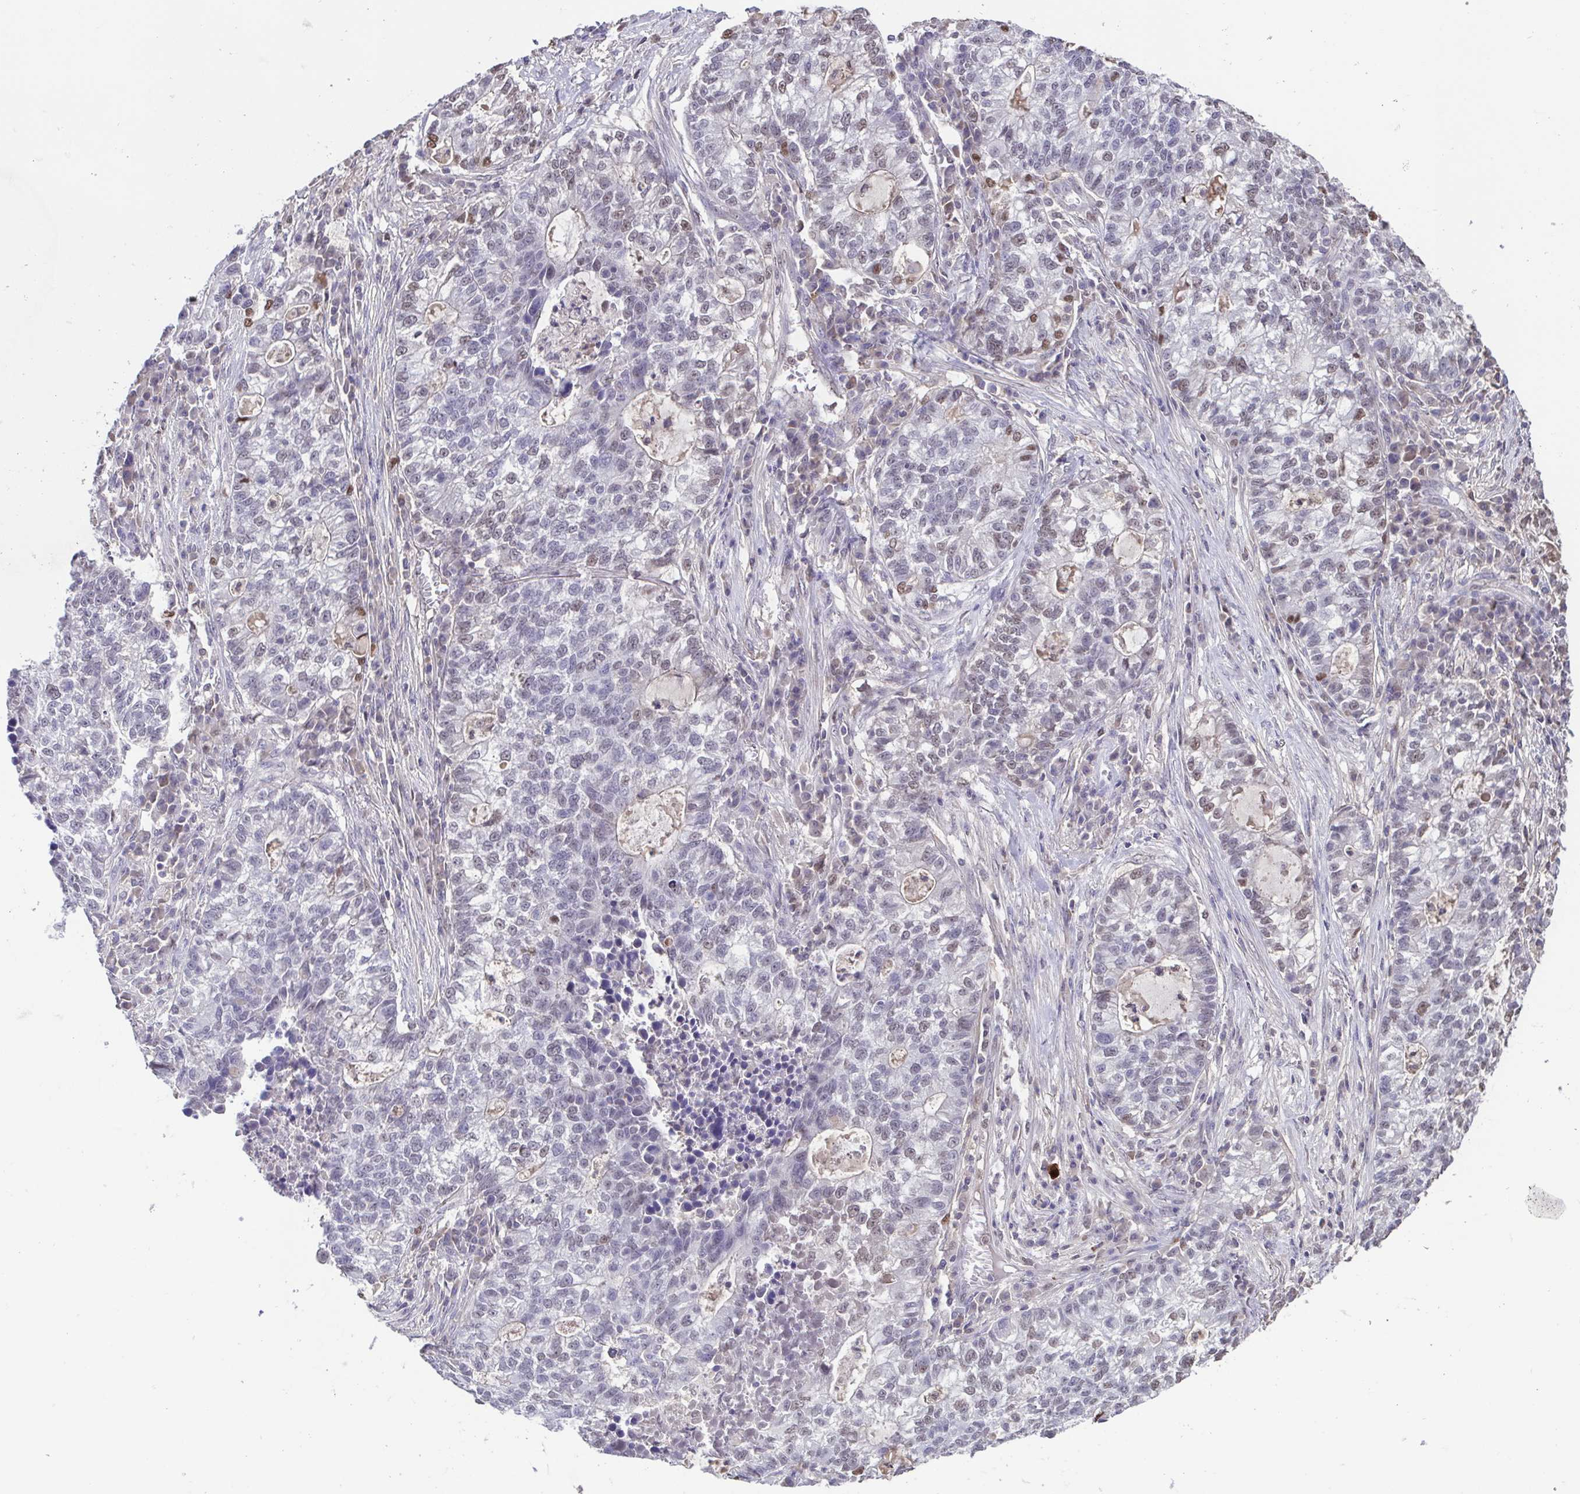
{"staining": {"intensity": "negative", "quantity": "none", "location": "none"}, "tissue": "lung cancer", "cell_type": "Tumor cells", "image_type": "cancer", "snomed": [{"axis": "morphology", "description": "Adenocarcinoma, NOS"}, {"axis": "topography", "description": "Lung"}], "caption": "Immunohistochemical staining of human lung cancer (adenocarcinoma) shows no significant staining in tumor cells.", "gene": "ACTRT3", "patient": {"sex": "male", "age": 57}}